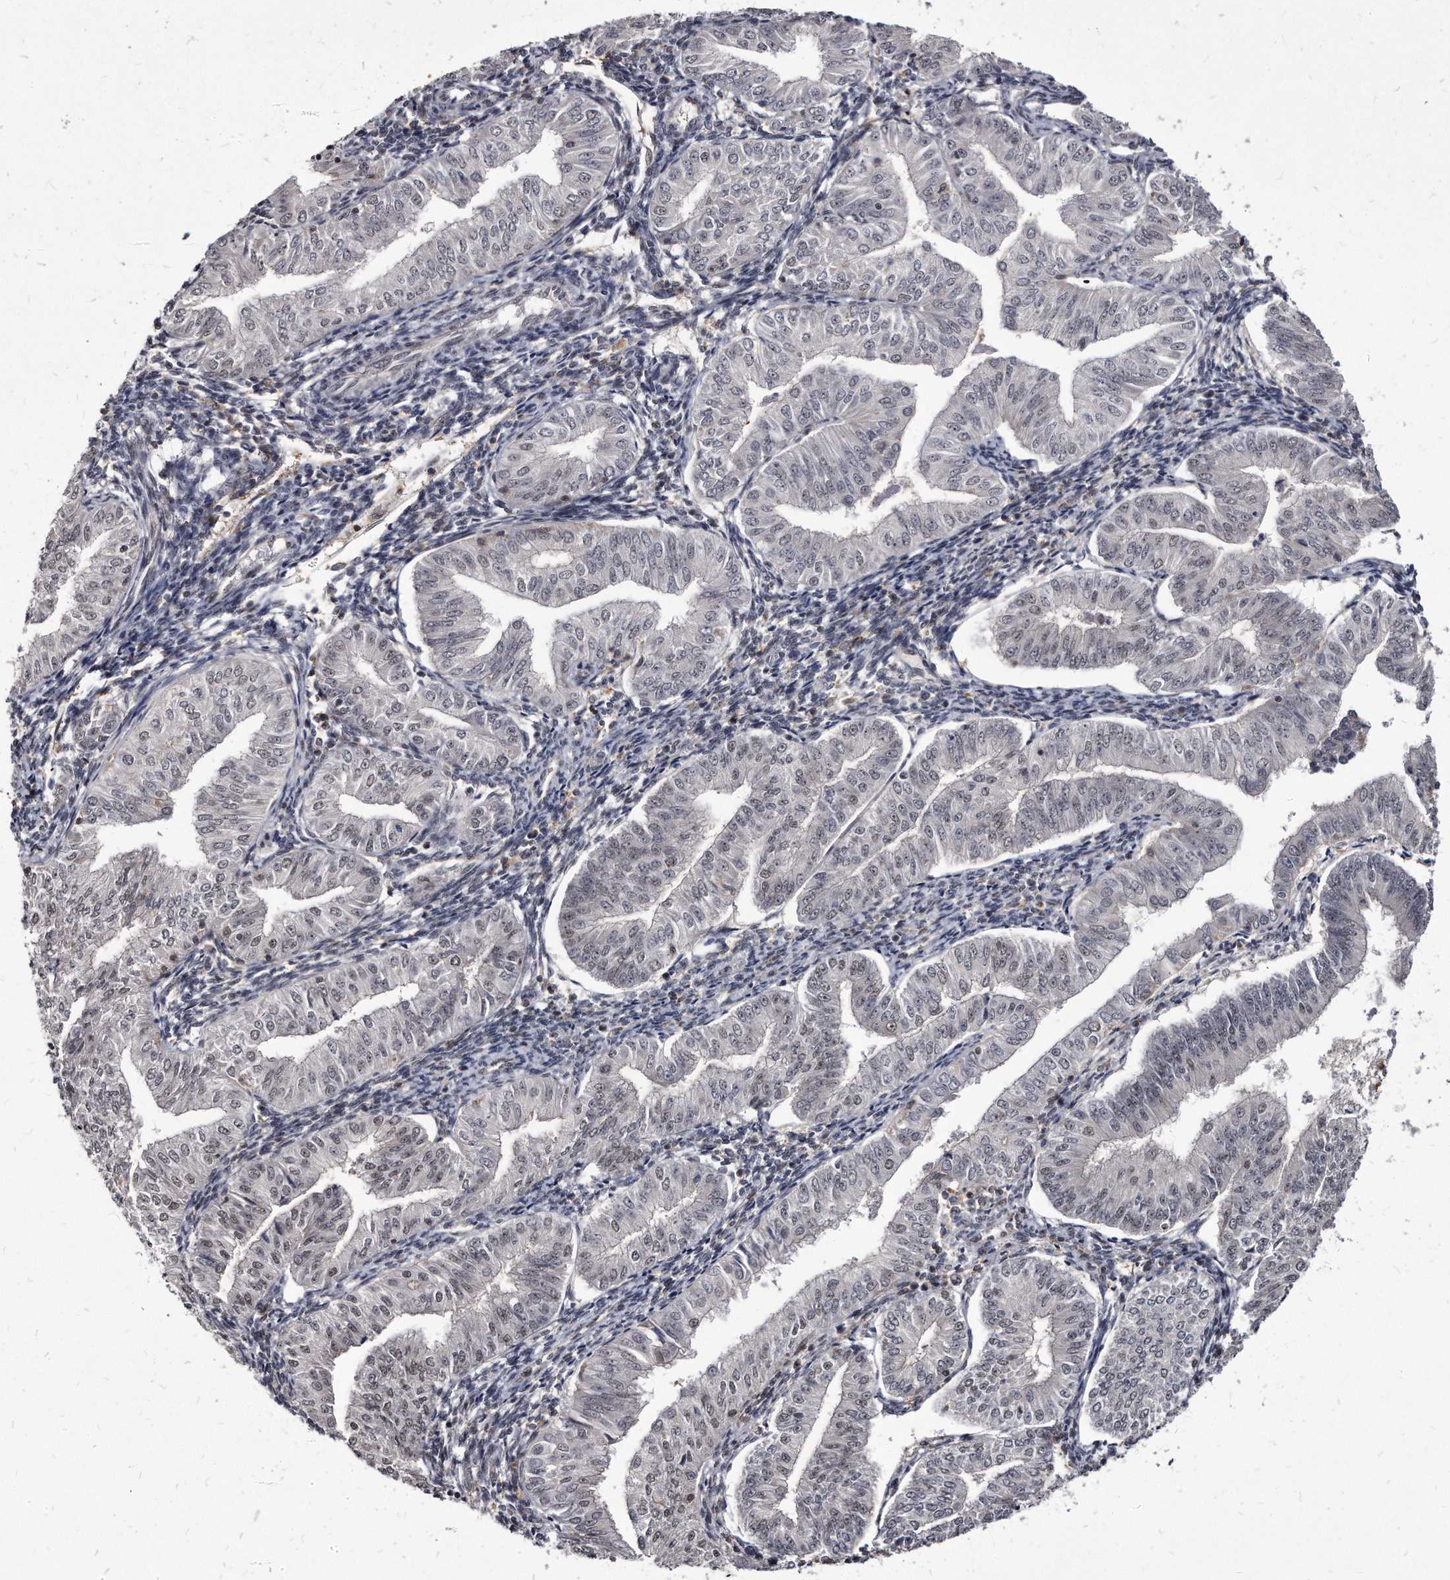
{"staining": {"intensity": "weak", "quantity": "25%-75%", "location": "nuclear"}, "tissue": "endometrial cancer", "cell_type": "Tumor cells", "image_type": "cancer", "snomed": [{"axis": "morphology", "description": "Normal tissue, NOS"}, {"axis": "morphology", "description": "Adenocarcinoma, NOS"}, {"axis": "topography", "description": "Endometrium"}], "caption": "Immunohistochemistry (IHC) of endometrial cancer shows low levels of weak nuclear staining in approximately 25%-75% of tumor cells. (DAB (3,3'-diaminobenzidine) IHC, brown staining for protein, blue staining for nuclei).", "gene": "KLHDC3", "patient": {"sex": "female", "age": 53}}